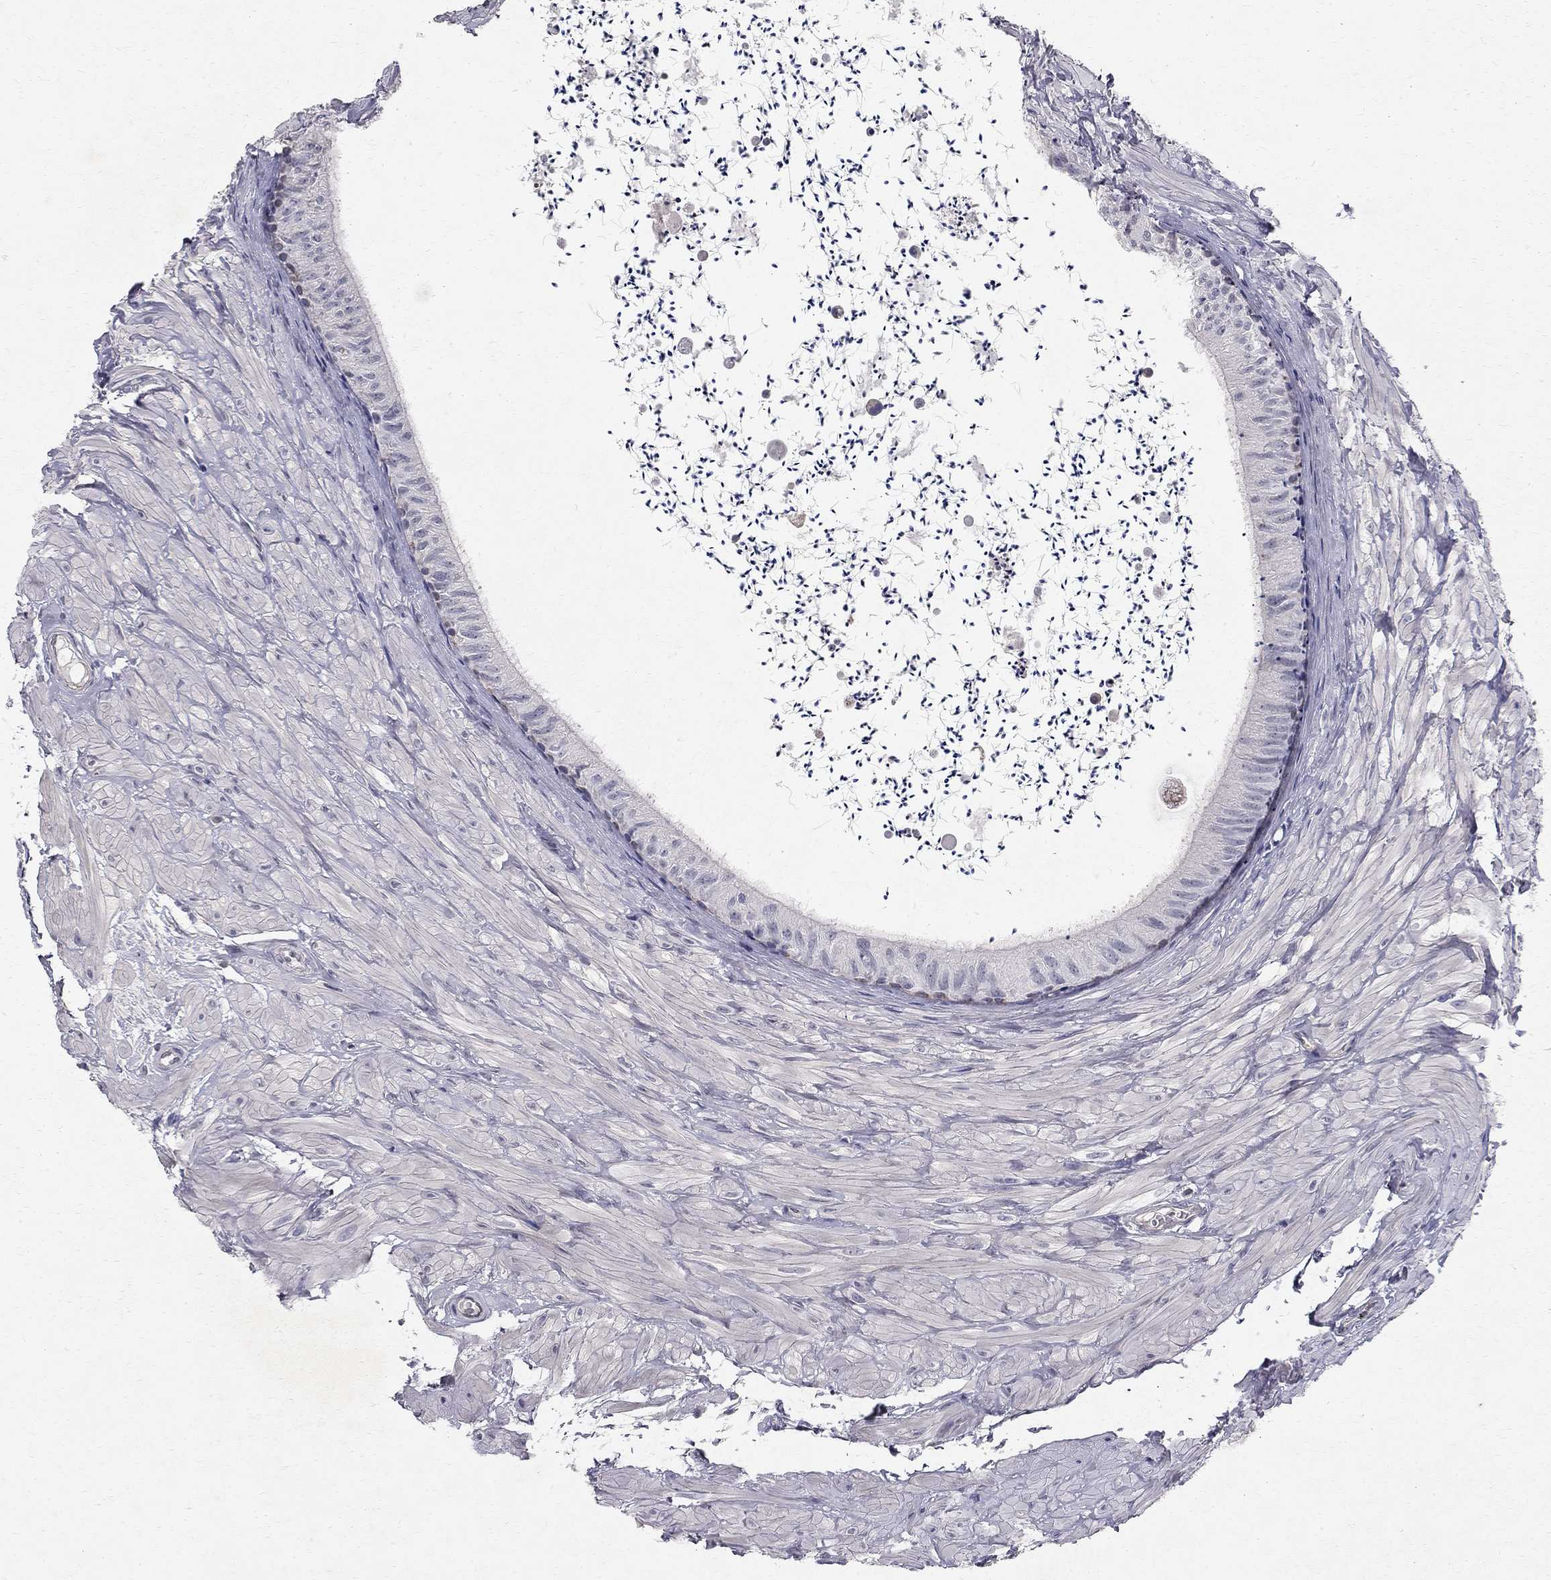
{"staining": {"intensity": "negative", "quantity": "none", "location": "none"}, "tissue": "epididymis", "cell_type": "Glandular cells", "image_type": "normal", "snomed": [{"axis": "morphology", "description": "Normal tissue, NOS"}, {"axis": "topography", "description": "Epididymis"}], "caption": "This is an immunohistochemistry image of benign human epididymis. There is no positivity in glandular cells.", "gene": "CLIC6", "patient": {"sex": "male", "age": 32}}